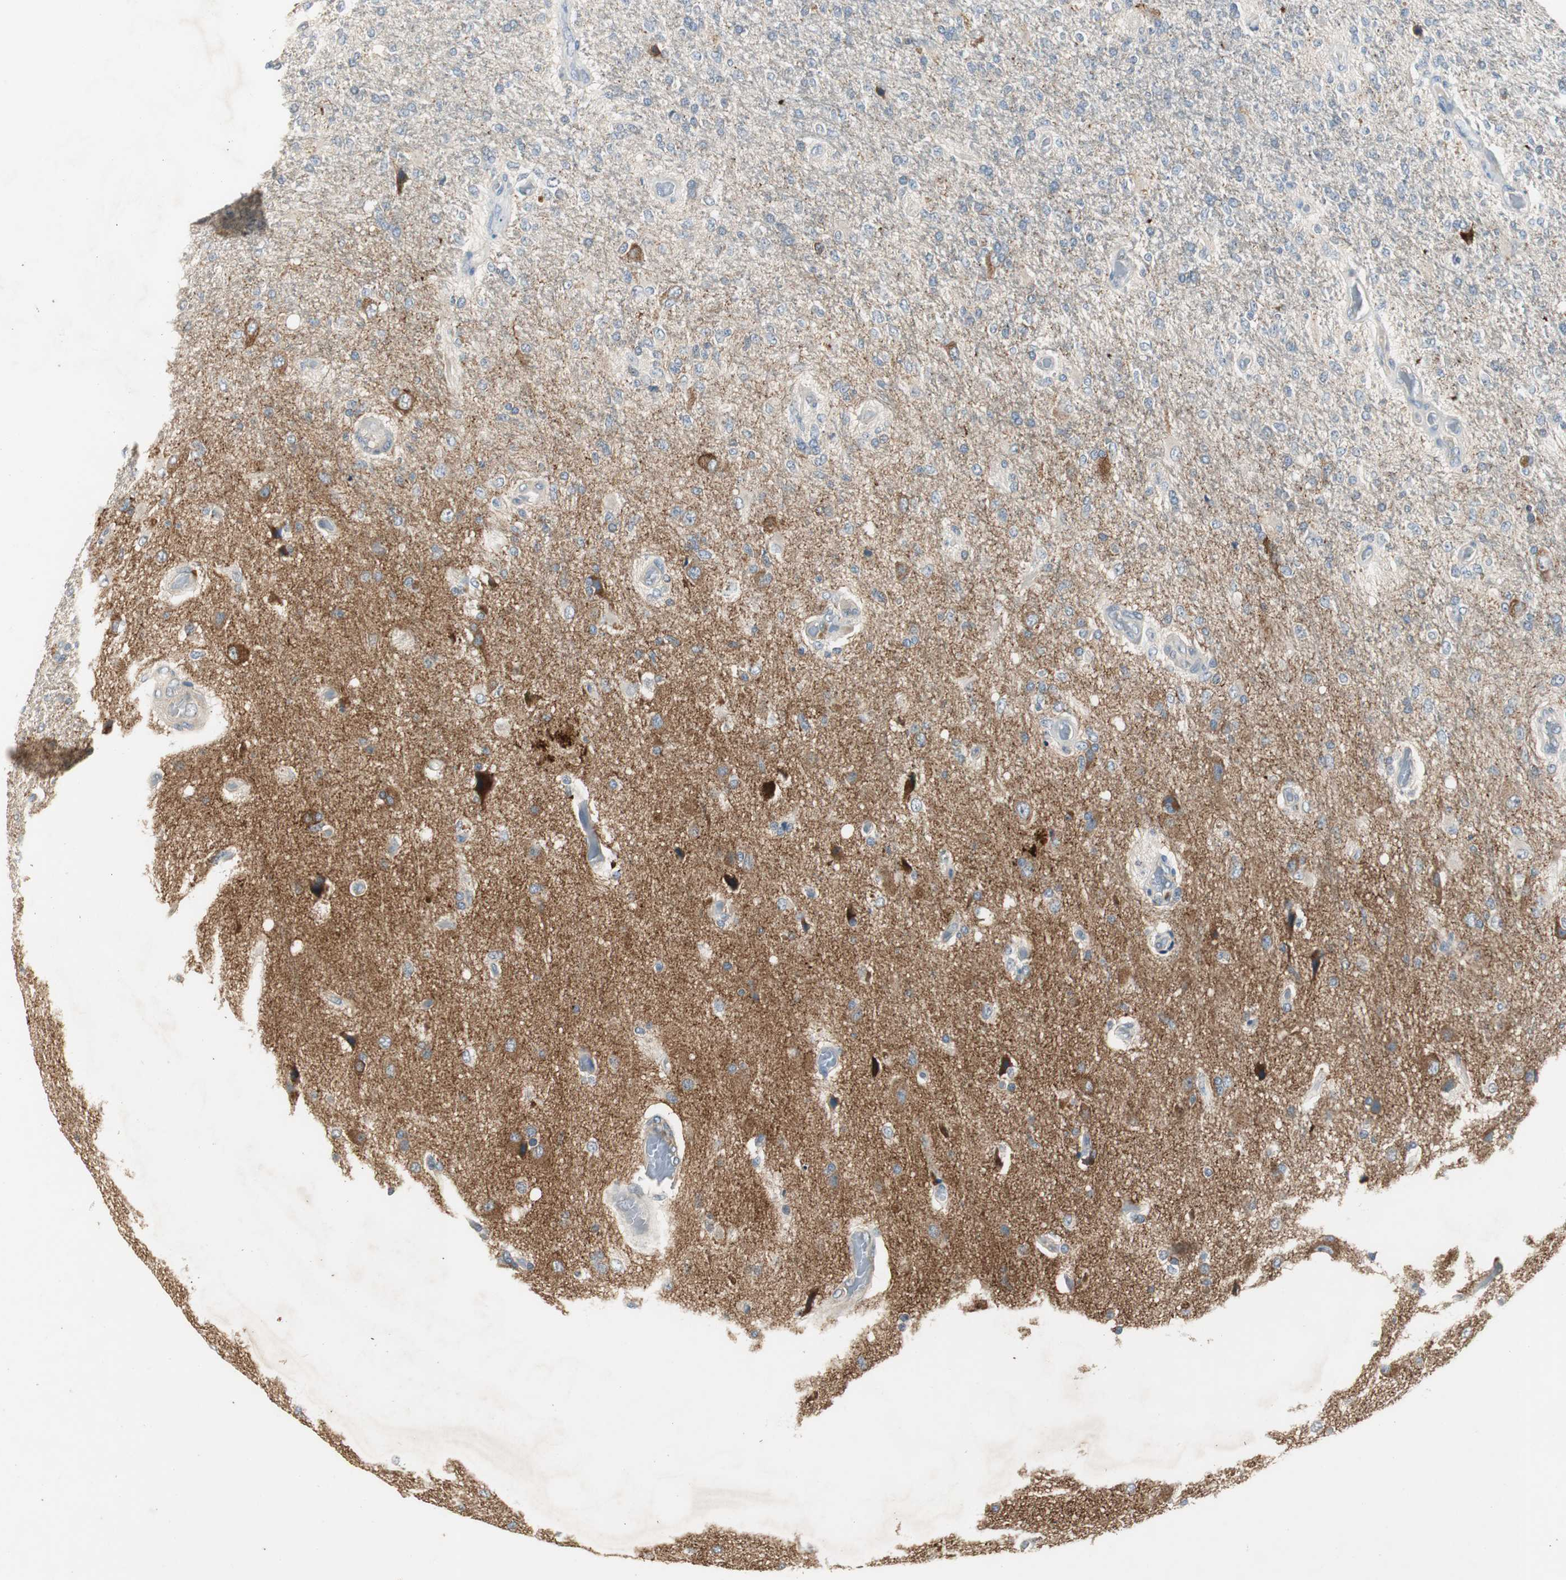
{"staining": {"intensity": "negative", "quantity": "none", "location": "none"}, "tissue": "glioma", "cell_type": "Tumor cells", "image_type": "cancer", "snomed": [{"axis": "morphology", "description": "Normal tissue, NOS"}, {"axis": "morphology", "description": "Glioma, malignant, High grade"}, {"axis": "topography", "description": "Cerebral cortex"}], "caption": "Photomicrograph shows no significant protein positivity in tumor cells of glioma. (IHC, brightfield microscopy, high magnification).", "gene": "PTPRN2", "patient": {"sex": "male", "age": 77}}